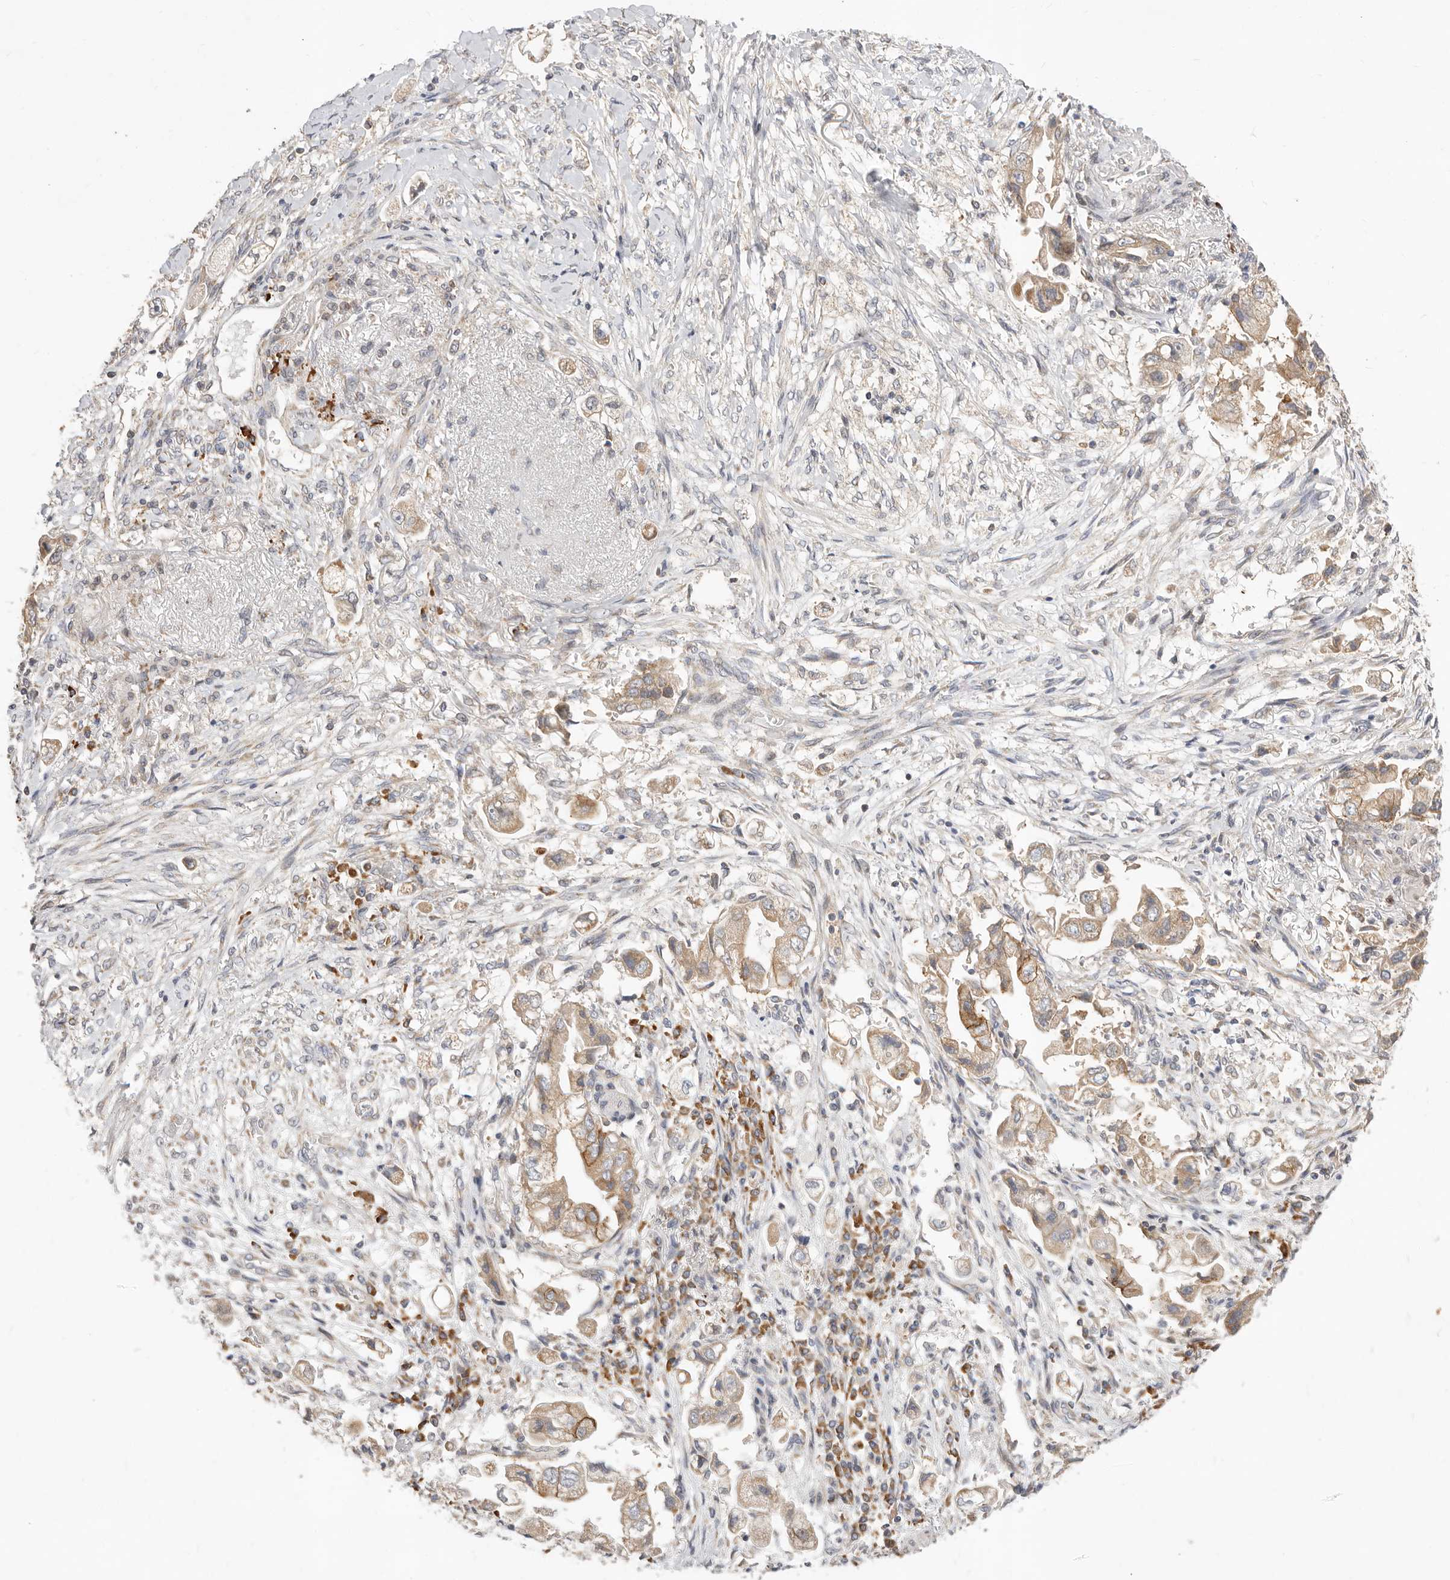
{"staining": {"intensity": "moderate", "quantity": ">75%", "location": "cytoplasmic/membranous"}, "tissue": "stomach cancer", "cell_type": "Tumor cells", "image_type": "cancer", "snomed": [{"axis": "morphology", "description": "Adenocarcinoma, NOS"}, {"axis": "topography", "description": "Stomach"}], "caption": "Stomach adenocarcinoma stained with immunohistochemistry demonstrates moderate cytoplasmic/membranous expression in about >75% of tumor cells.", "gene": "USH1C", "patient": {"sex": "male", "age": 62}}